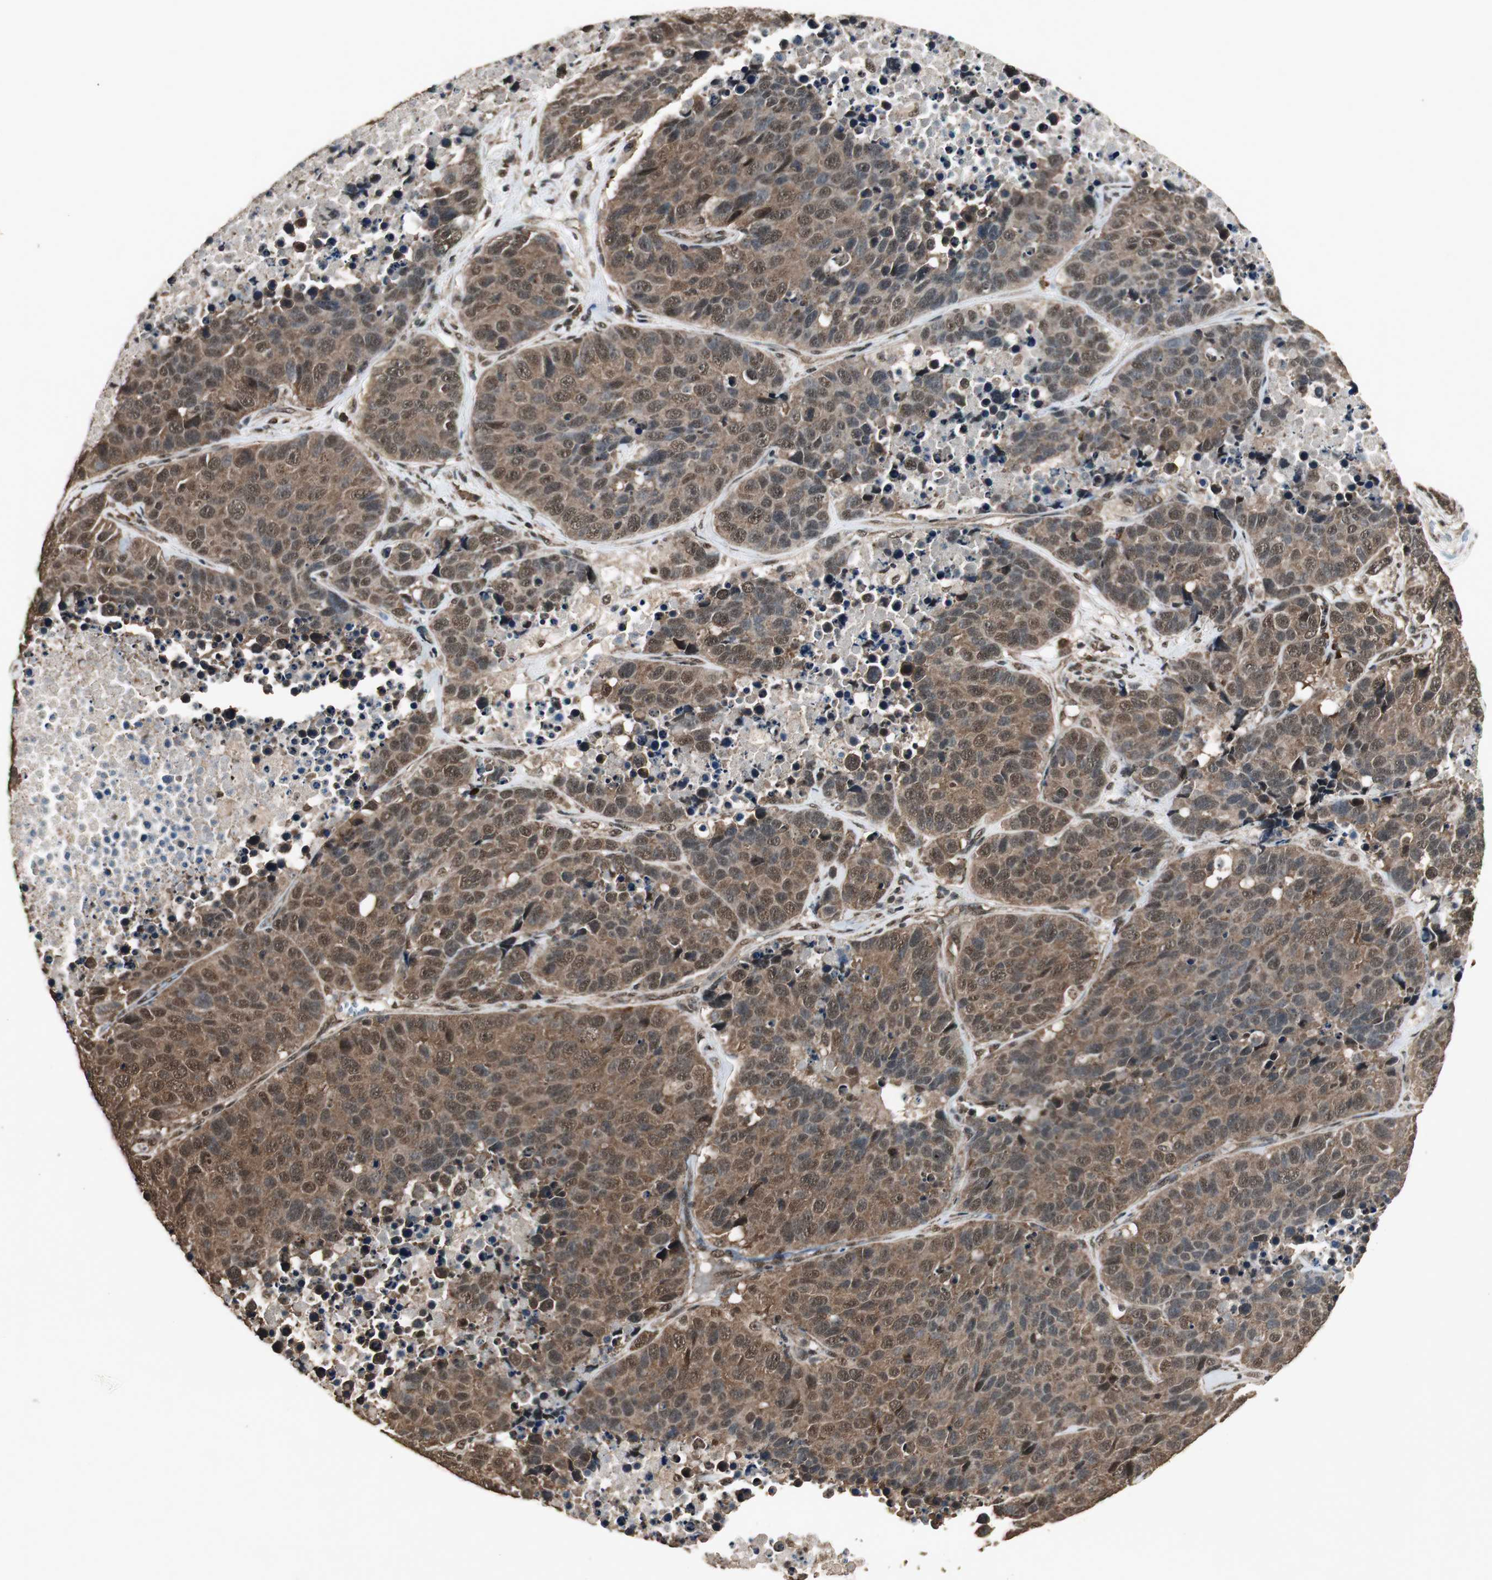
{"staining": {"intensity": "strong", "quantity": ">75%", "location": "cytoplasmic/membranous,nuclear"}, "tissue": "carcinoid", "cell_type": "Tumor cells", "image_type": "cancer", "snomed": [{"axis": "morphology", "description": "Carcinoid, malignant, NOS"}, {"axis": "topography", "description": "Lung"}], "caption": "There is high levels of strong cytoplasmic/membranous and nuclear positivity in tumor cells of carcinoid (malignant), as demonstrated by immunohistochemical staining (brown color).", "gene": "PPP1R13B", "patient": {"sex": "male", "age": 60}}